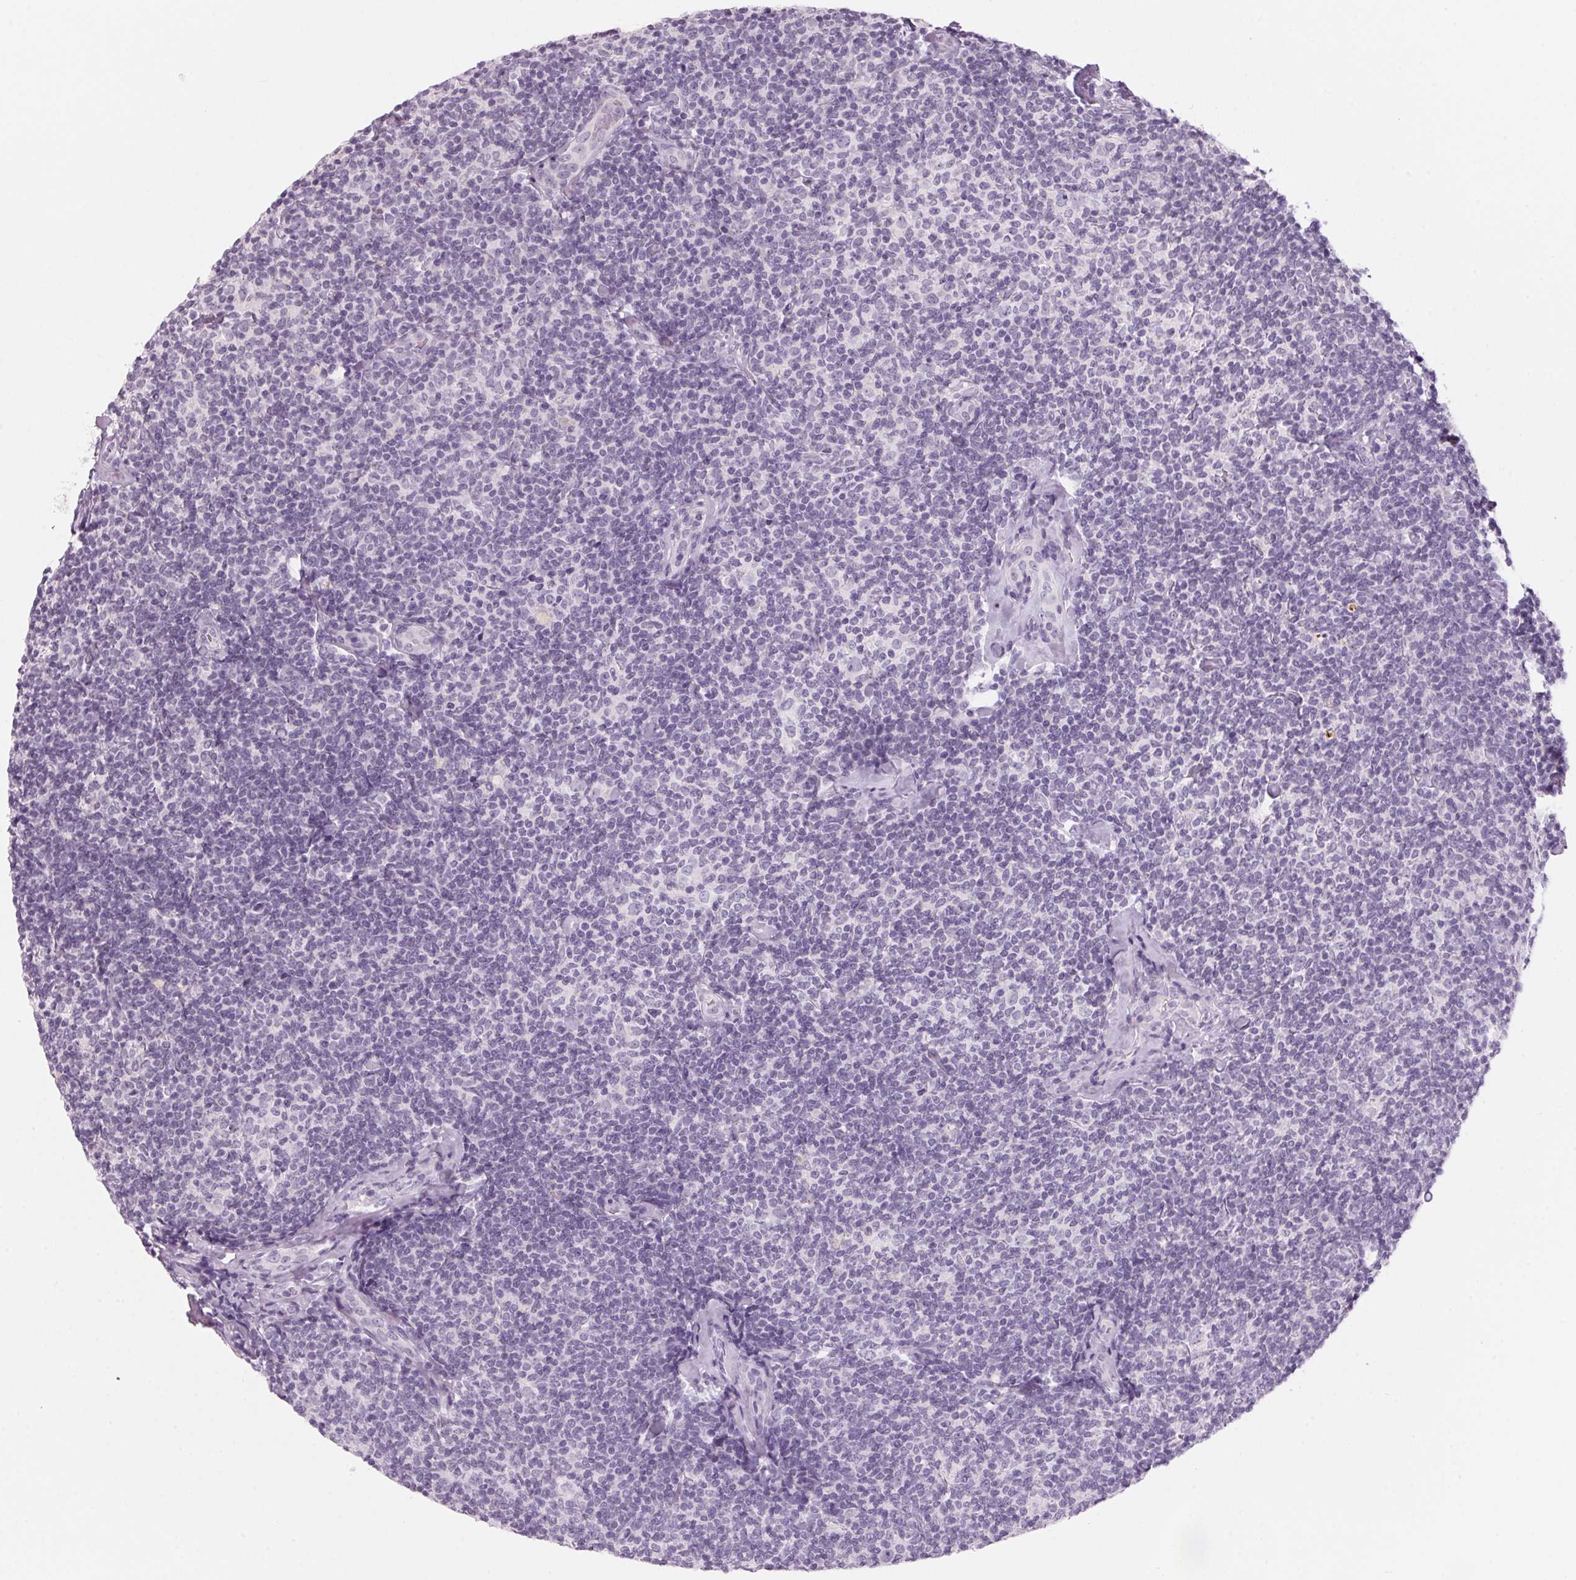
{"staining": {"intensity": "negative", "quantity": "none", "location": "none"}, "tissue": "lymphoma", "cell_type": "Tumor cells", "image_type": "cancer", "snomed": [{"axis": "morphology", "description": "Malignant lymphoma, non-Hodgkin's type, Low grade"}, {"axis": "topography", "description": "Lymph node"}], "caption": "The image shows no significant staining in tumor cells of malignant lymphoma, non-Hodgkin's type (low-grade). The staining was performed using DAB to visualize the protein expression in brown, while the nuclei were stained in blue with hematoxylin (Magnification: 20x).", "gene": "ADAM20", "patient": {"sex": "female", "age": 56}}